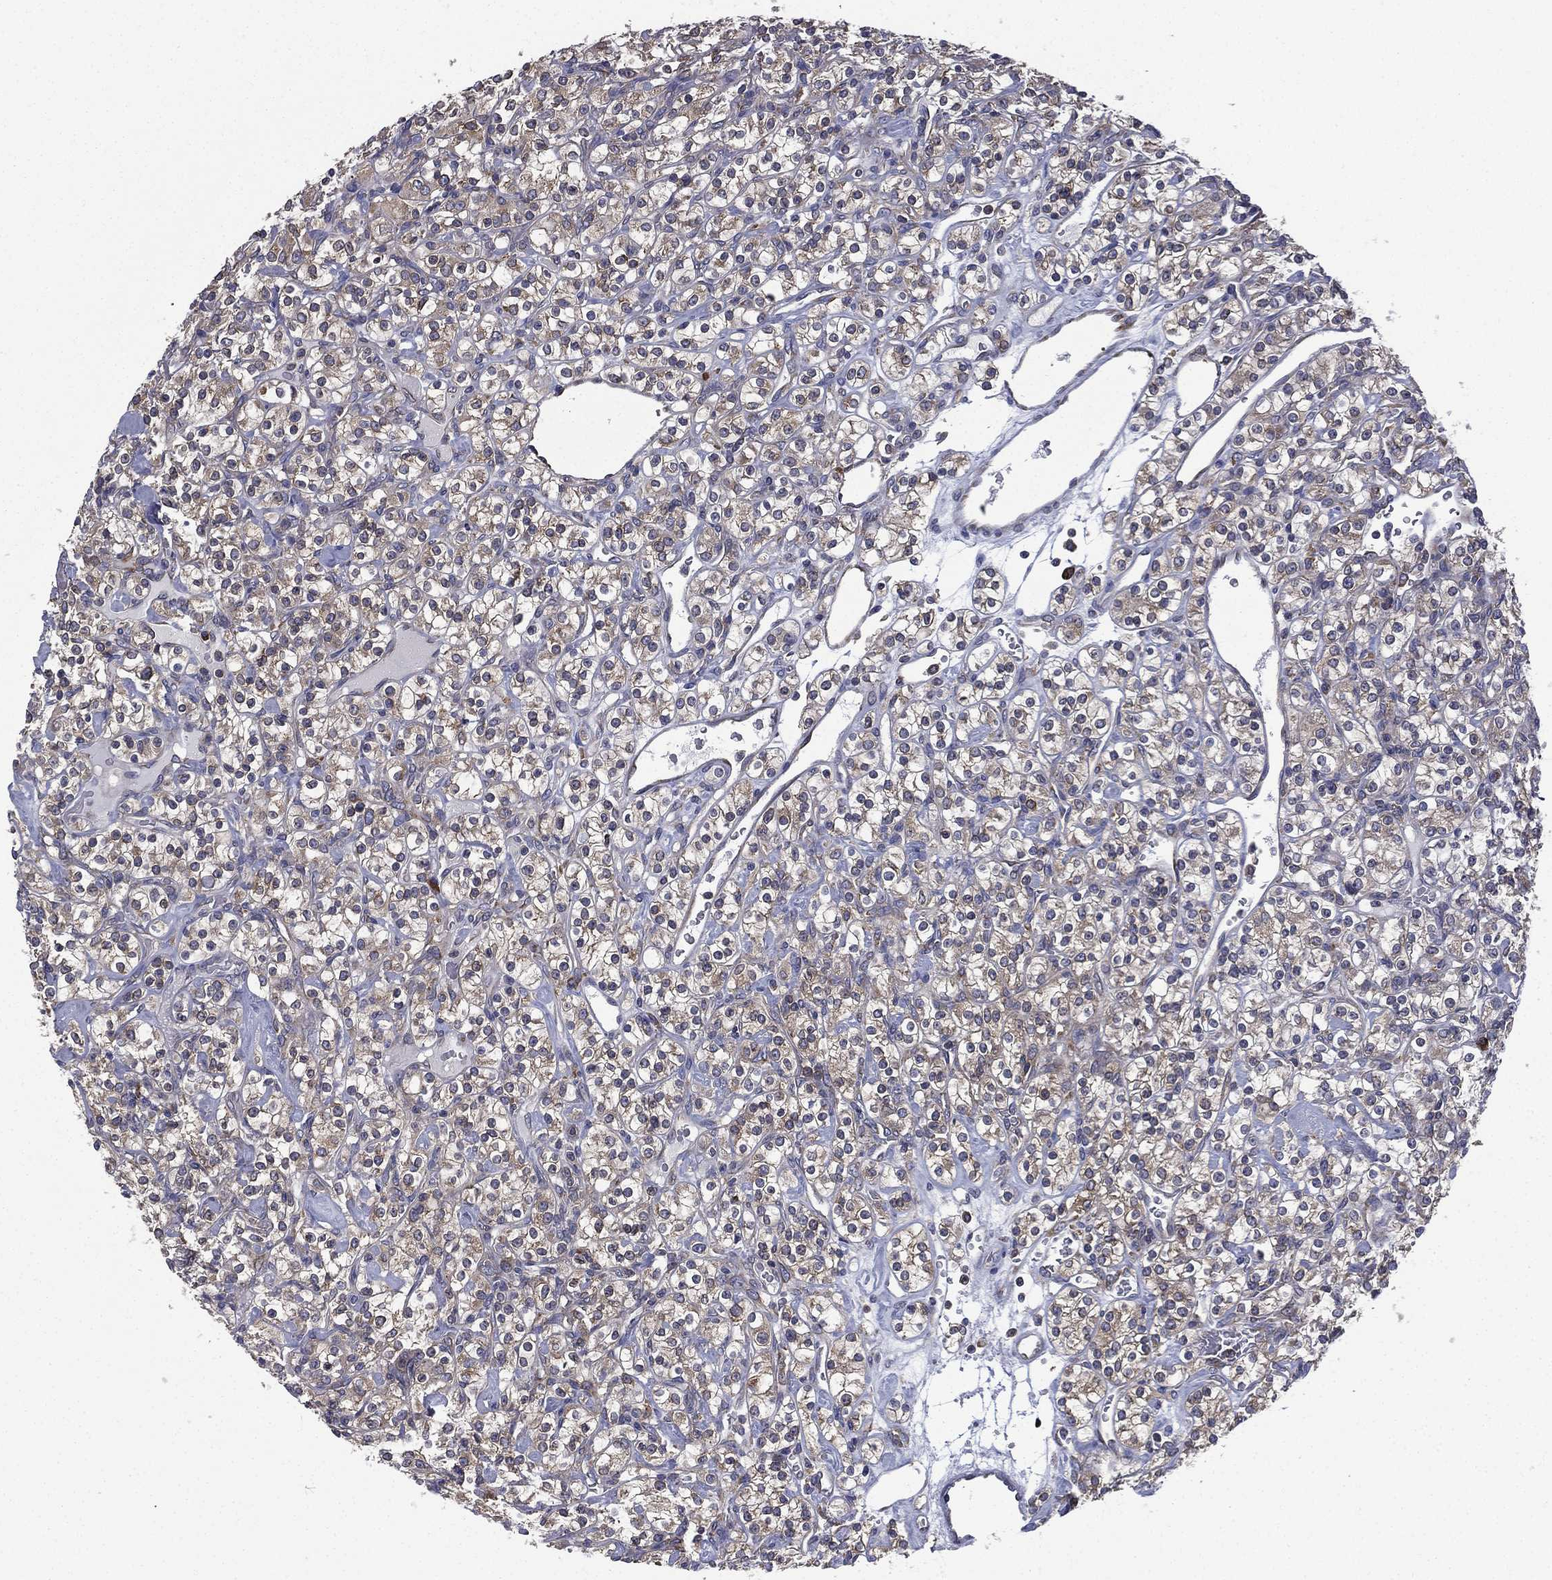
{"staining": {"intensity": "weak", "quantity": "25%-75%", "location": "cytoplasmic/membranous"}, "tissue": "renal cancer", "cell_type": "Tumor cells", "image_type": "cancer", "snomed": [{"axis": "morphology", "description": "Adenocarcinoma, NOS"}, {"axis": "topography", "description": "Kidney"}], "caption": "Human renal adenocarcinoma stained with a brown dye demonstrates weak cytoplasmic/membranous positive expression in approximately 25%-75% of tumor cells.", "gene": "FARSA", "patient": {"sex": "male", "age": 77}}